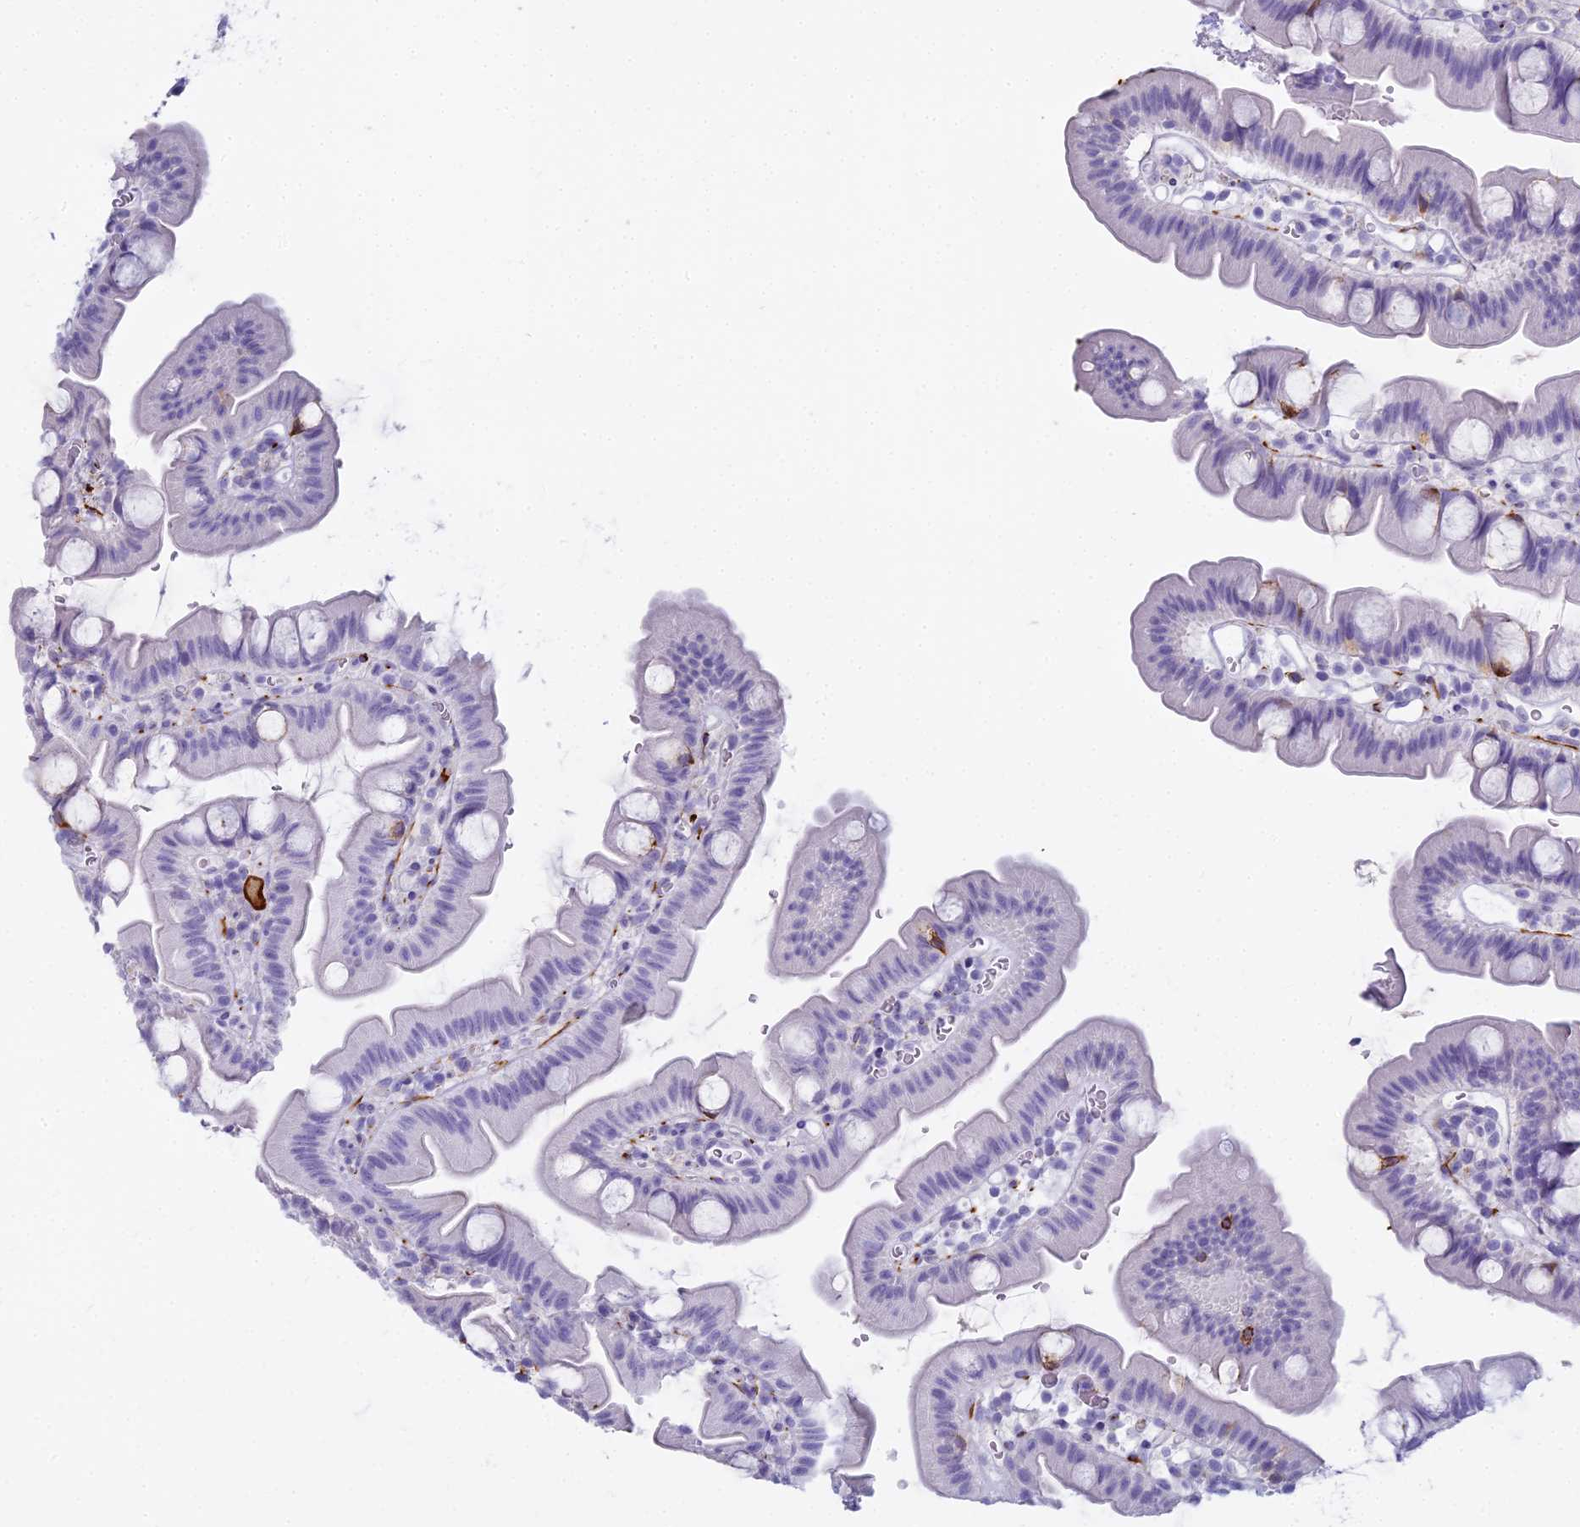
{"staining": {"intensity": "negative", "quantity": "none", "location": "none"}, "tissue": "small intestine", "cell_type": "Glandular cells", "image_type": "normal", "snomed": [{"axis": "morphology", "description": "Normal tissue, NOS"}, {"axis": "topography", "description": "Small intestine"}], "caption": "Immunohistochemistry (IHC) of unremarkable human small intestine reveals no staining in glandular cells.", "gene": "ENSG00000265118", "patient": {"sex": "female", "age": 68}}